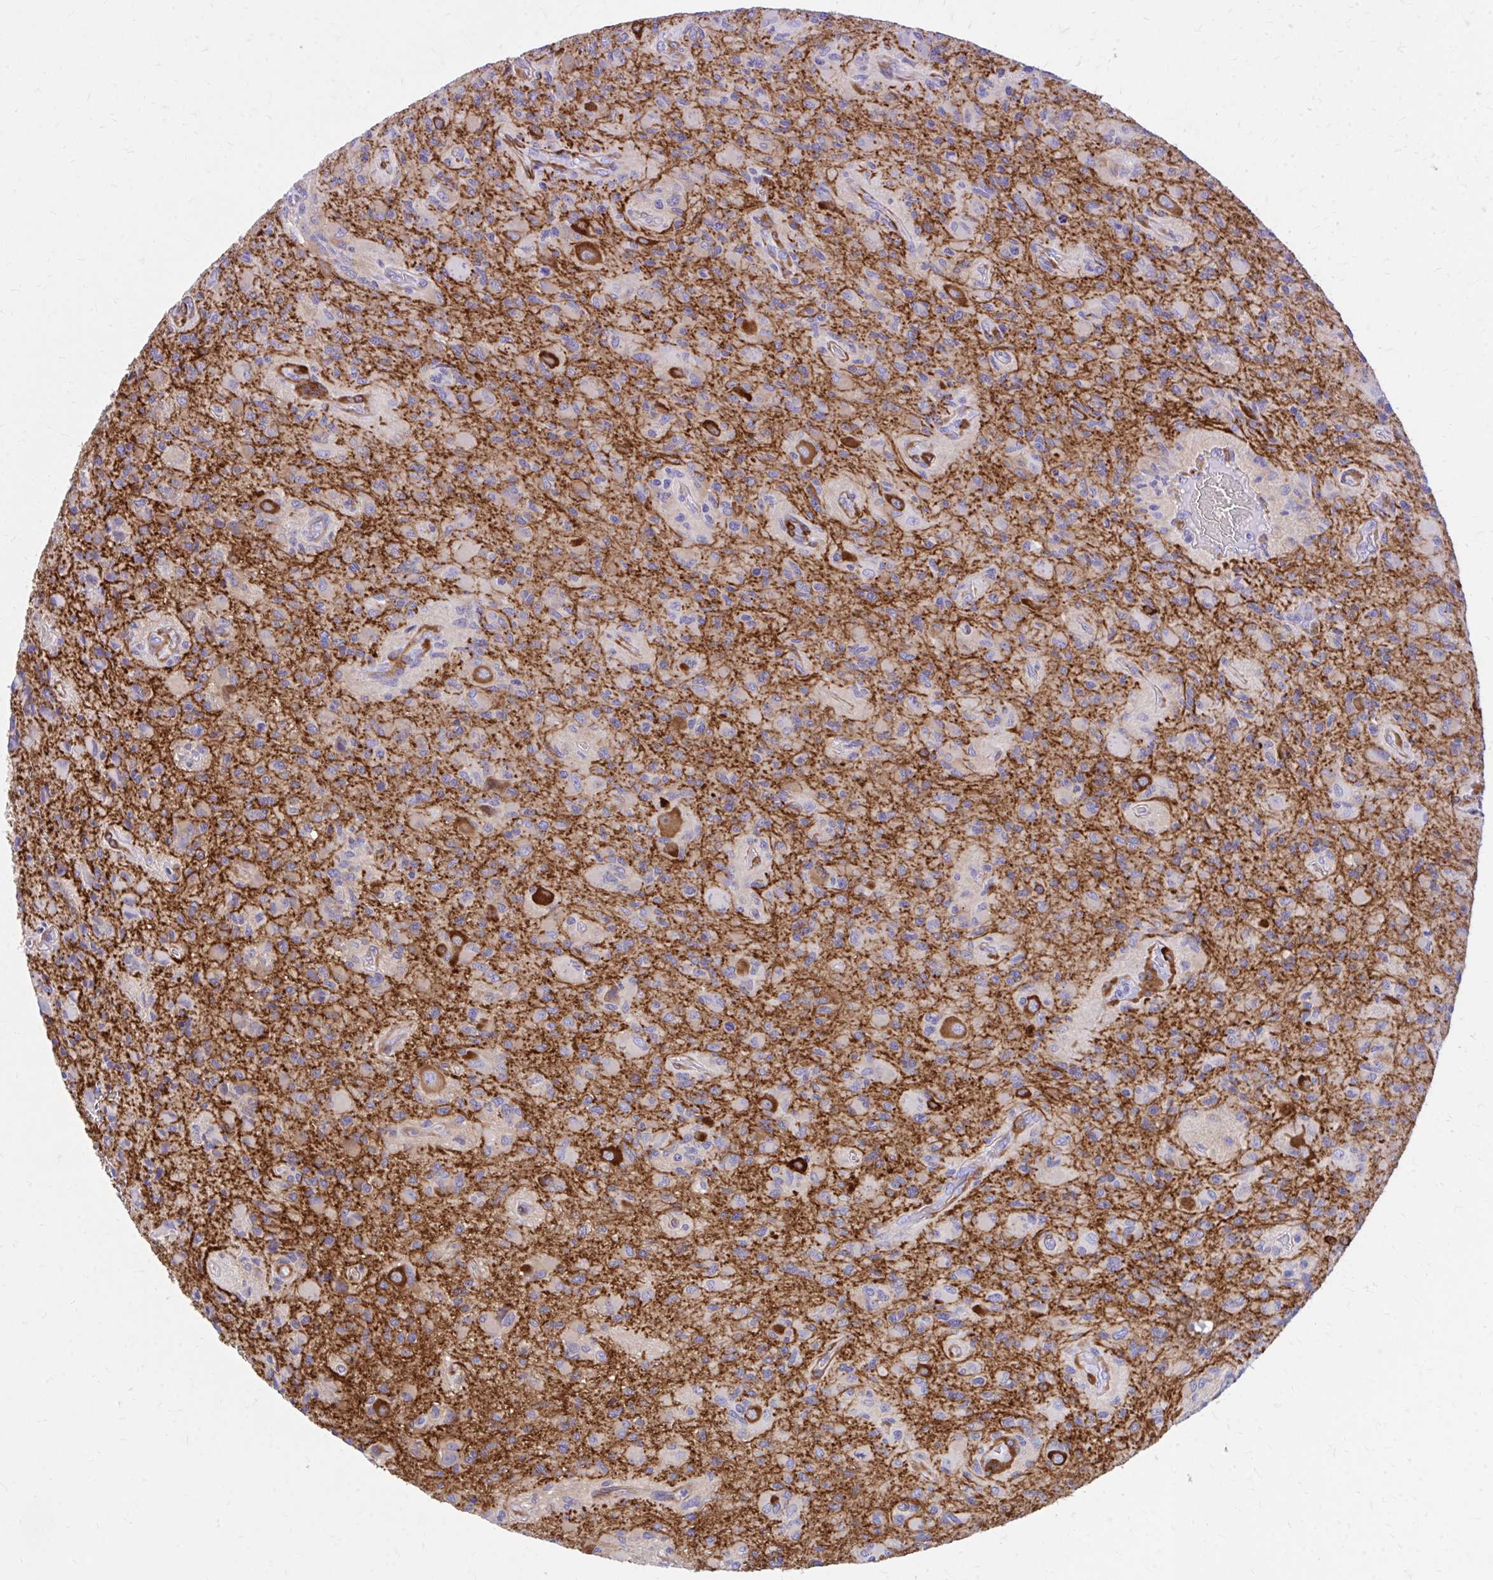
{"staining": {"intensity": "moderate", "quantity": "<25%", "location": "cytoplasmic/membranous"}, "tissue": "glioma", "cell_type": "Tumor cells", "image_type": "cancer", "snomed": [{"axis": "morphology", "description": "Glioma, malignant, High grade"}, {"axis": "topography", "description": "Brain"}], "caption": "This micrograph shows IHC staining of human glioma, with low moderate cytoplasmic/membranous staining in approximately <25% of tumor cells.", "gene": "EPB41L1", "patient": {"sex": "female", "age": 65}}